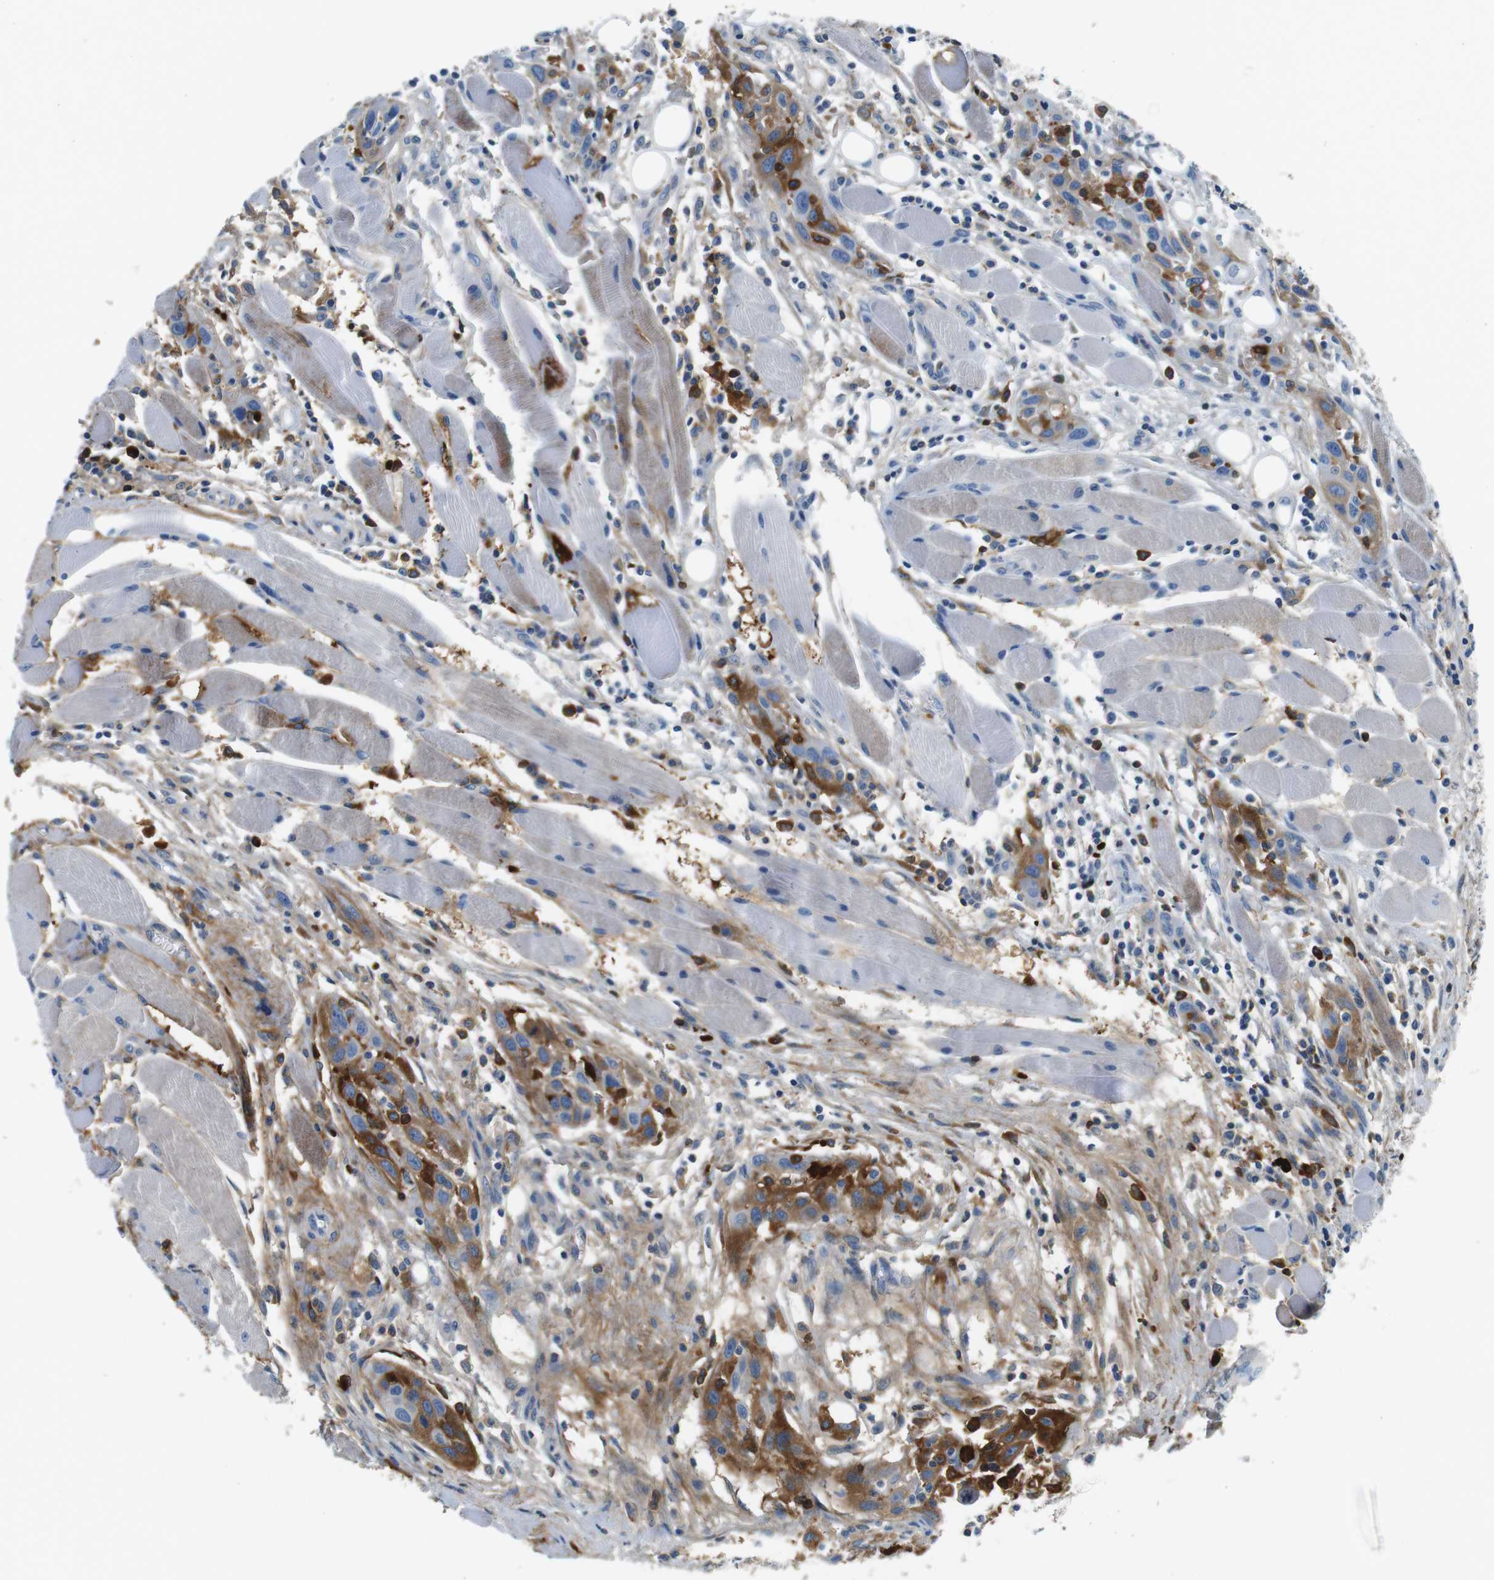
{"staining": {"intensity": "moderate", "quantity": ">75%", "location": "cytoplasmic/membranous"}, "tissue": "head and neck cancer", "cell_type": "Tumor cells", "image_type": "cancer", "snomed": [{"axis": "morphology", "description": "Squamous cell carcinoma, NOS"}, {"axis": "topography", "description": "Oral tissue"}, {"axis": "topography", "description": "Head-Neck"}], "caption": "A brown stain shows moderate cytoplasmic/membranous staining of a protein in head and neck cancer tumor cells.", "gene": "IGHD", "patient": {"sex": "female", "age": 50}}